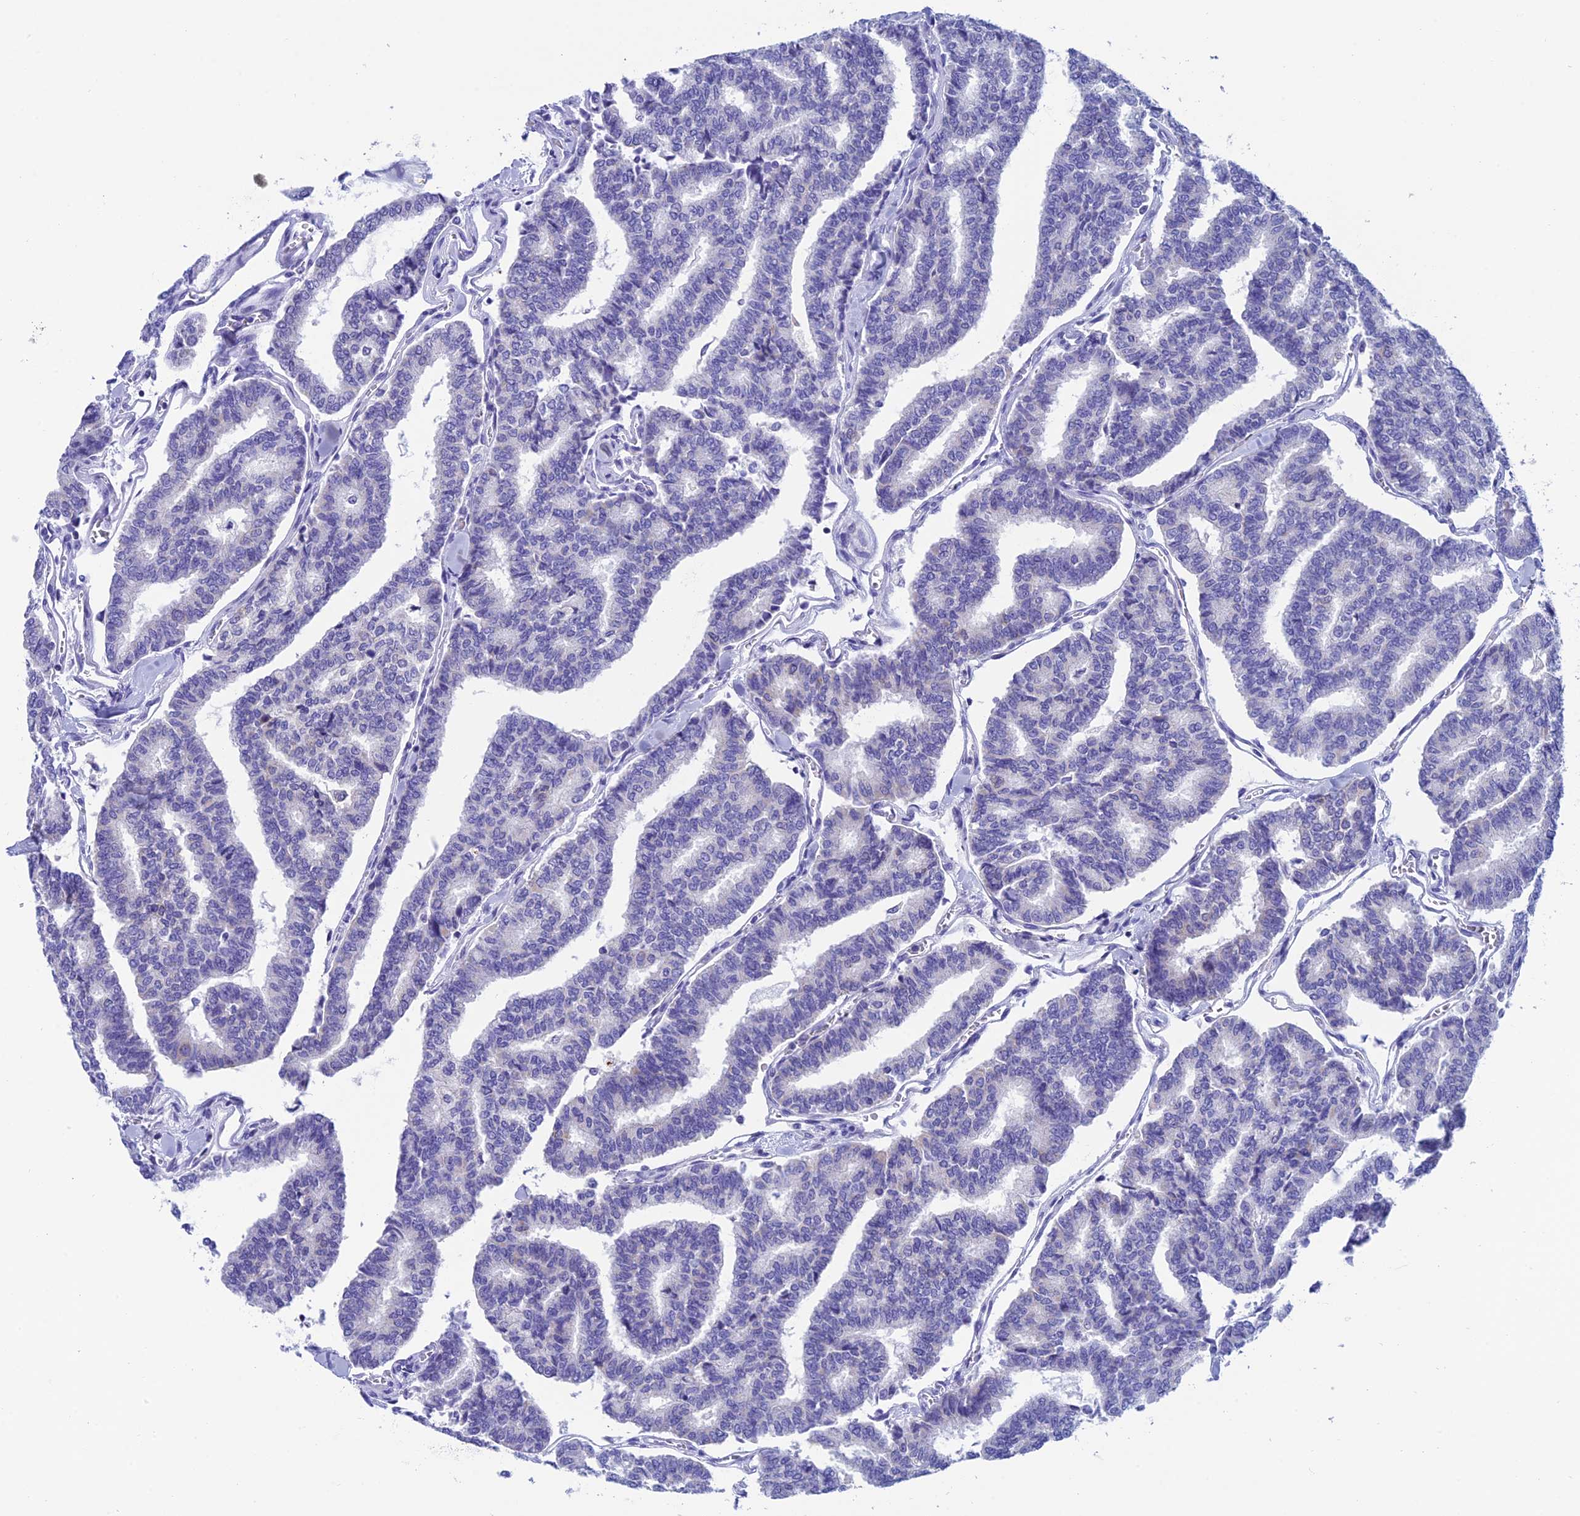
{"staining": {"intensity": "negative", "quantity": "none", "location": "none"}, "tissue": "thyroid cancer", "cell_type": "Tumor cells", "image_type": "cancer", "snomed": [{"axis": "morphology", "description": "Papillary adenocarcinoma, NOS"}, {"axis": "topography", "description": "Thyroid gland"}], "caption": "High magnification brightfield microscopy of papillary adenocarcinoma (thyroid) stained with DAB (3,3'-diaminobenzidine) (brown) and counterstained with hematoxylin (blue): tumor cells show no significant expression.", "gene": "REEP4", "patient": {"sex": "female", "age": 35}}